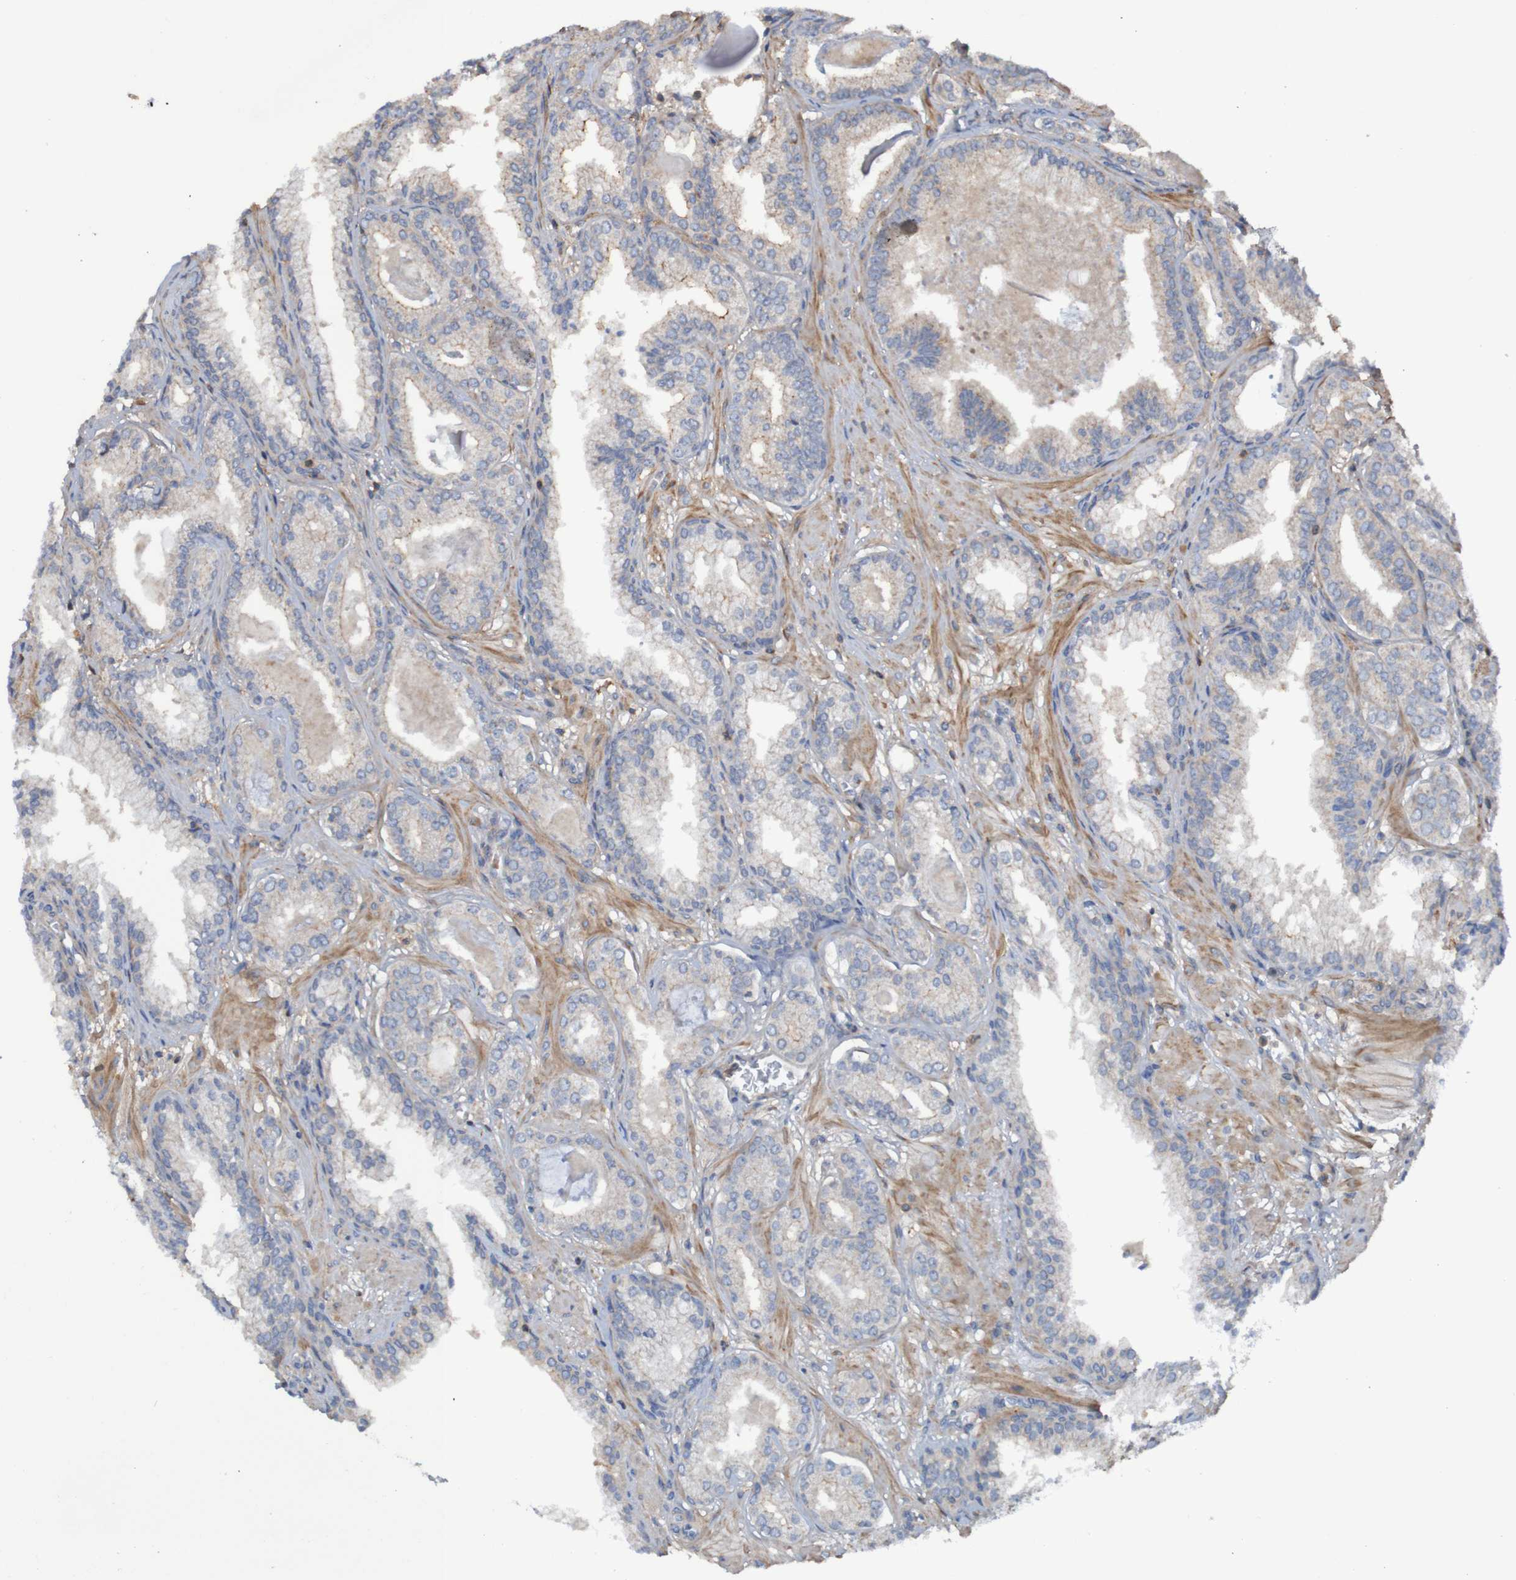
{"staining": {"intensity": "weak", "quantity": ">75%", "location": "cytoplasmic/membranous"}, "tissue": "prostate cancer", "cell_type": "Tumor cells", "image_type": "cancer", "snomed": [{"axis": "morphology", "description": "Adenocarcinoma, Low grade"}, {"axis": "topography", "description": "Prostate"}], "caption": "Adenocarcinoma (low-grade) (prostate) tissue reveals weak cytoplasmic/membranous positivity in approximately >75% of tumor cells, visualized by immunohistochemistry.", "gene": "PDGFB", "patient": {"sex": "male", "age": 59}}